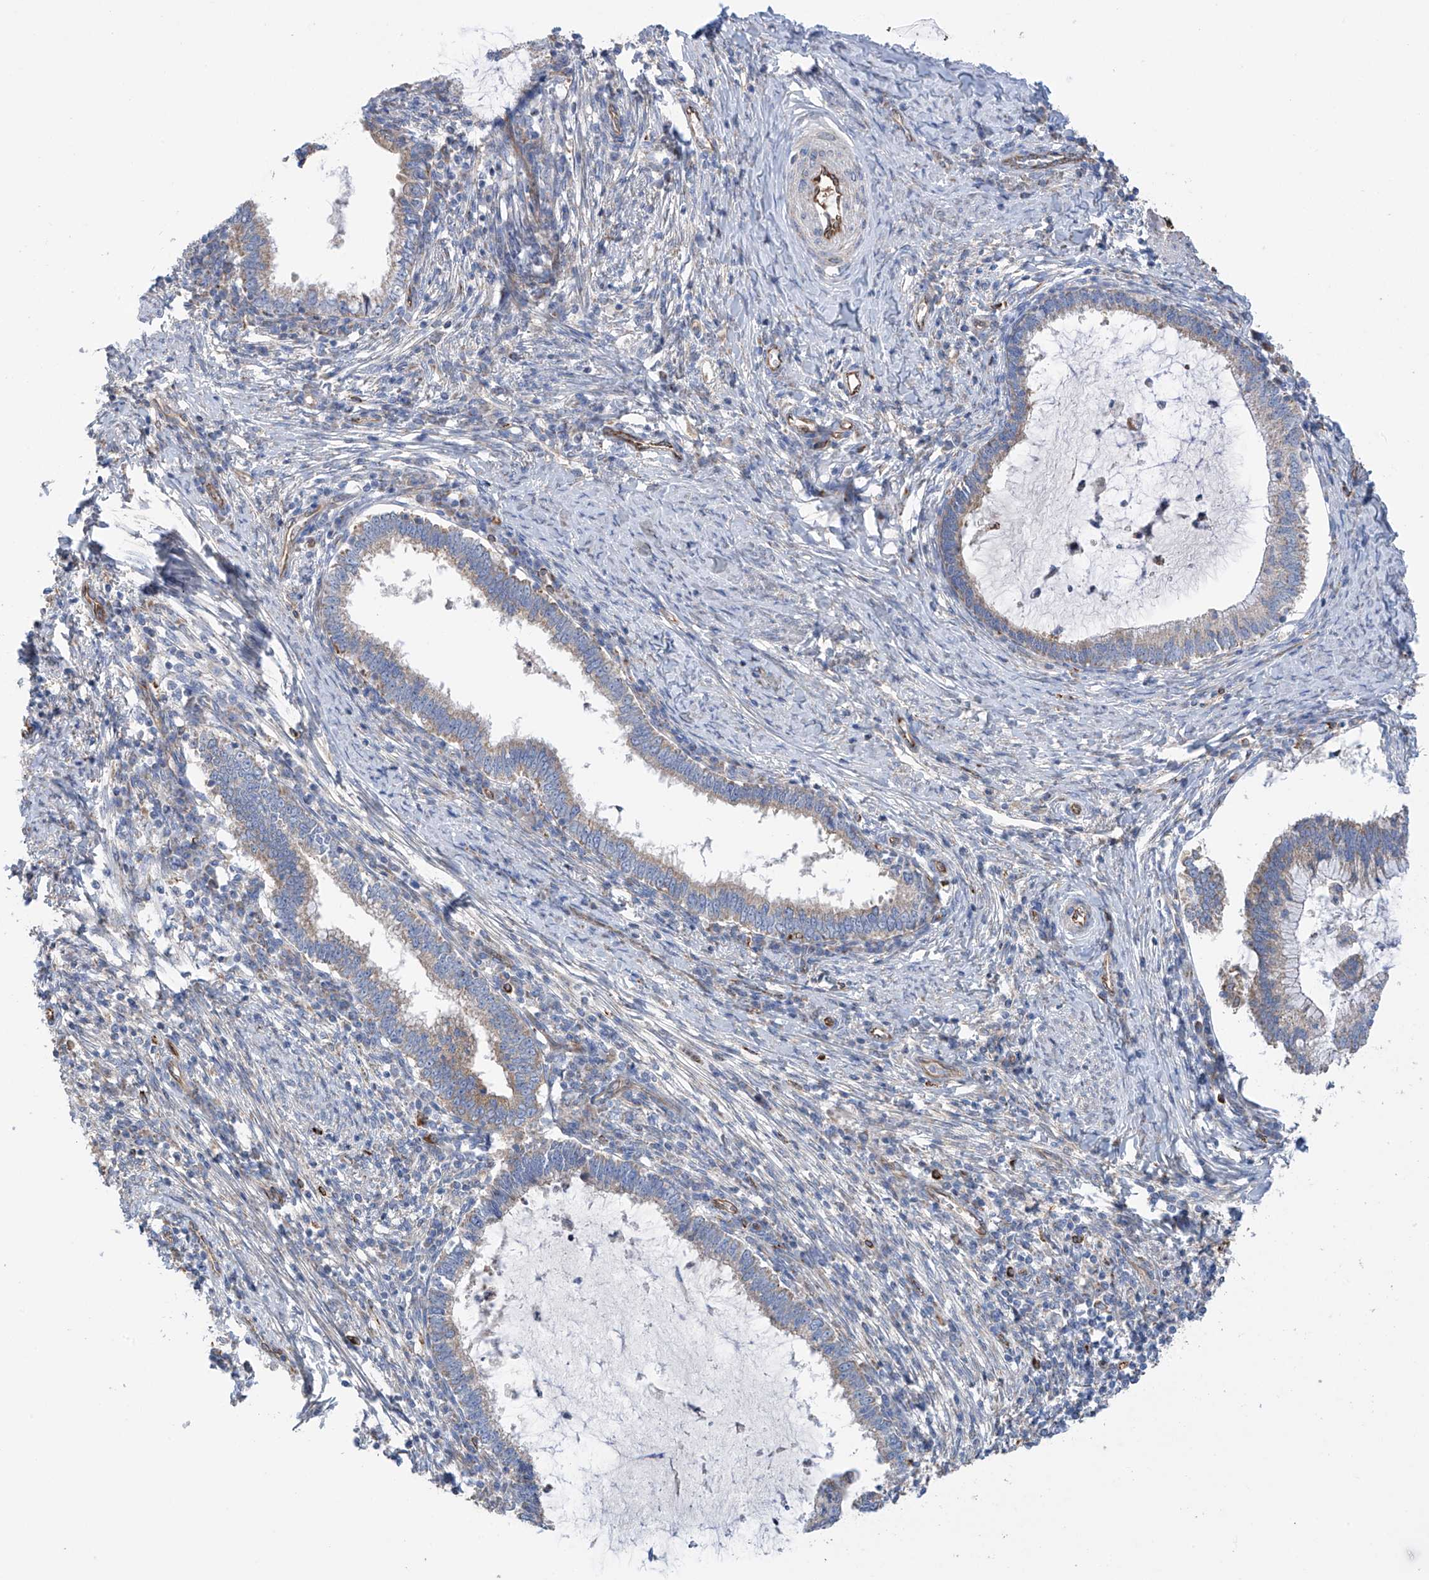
{"staining": {"intensity": "weak", "quantity": "<25%", "location": "cytoplasmic/membranous"}, "tissue": "cervical cancer", "cell_type": "Tumor cells", "image_type": "cancer", "snomed": [{"axis": "morphology", "description": "Adenocarcinoma, NOS"}, {"axis": "topography", "description": "Cervix"}], "caption": "Immunohistochemistry image of human cervical adenocarcinoma stained for a protein (brown), which displays no positivity in tumor cells.", "gene": "EIF5B", "patient": {"sex": "female", "age": 36}}